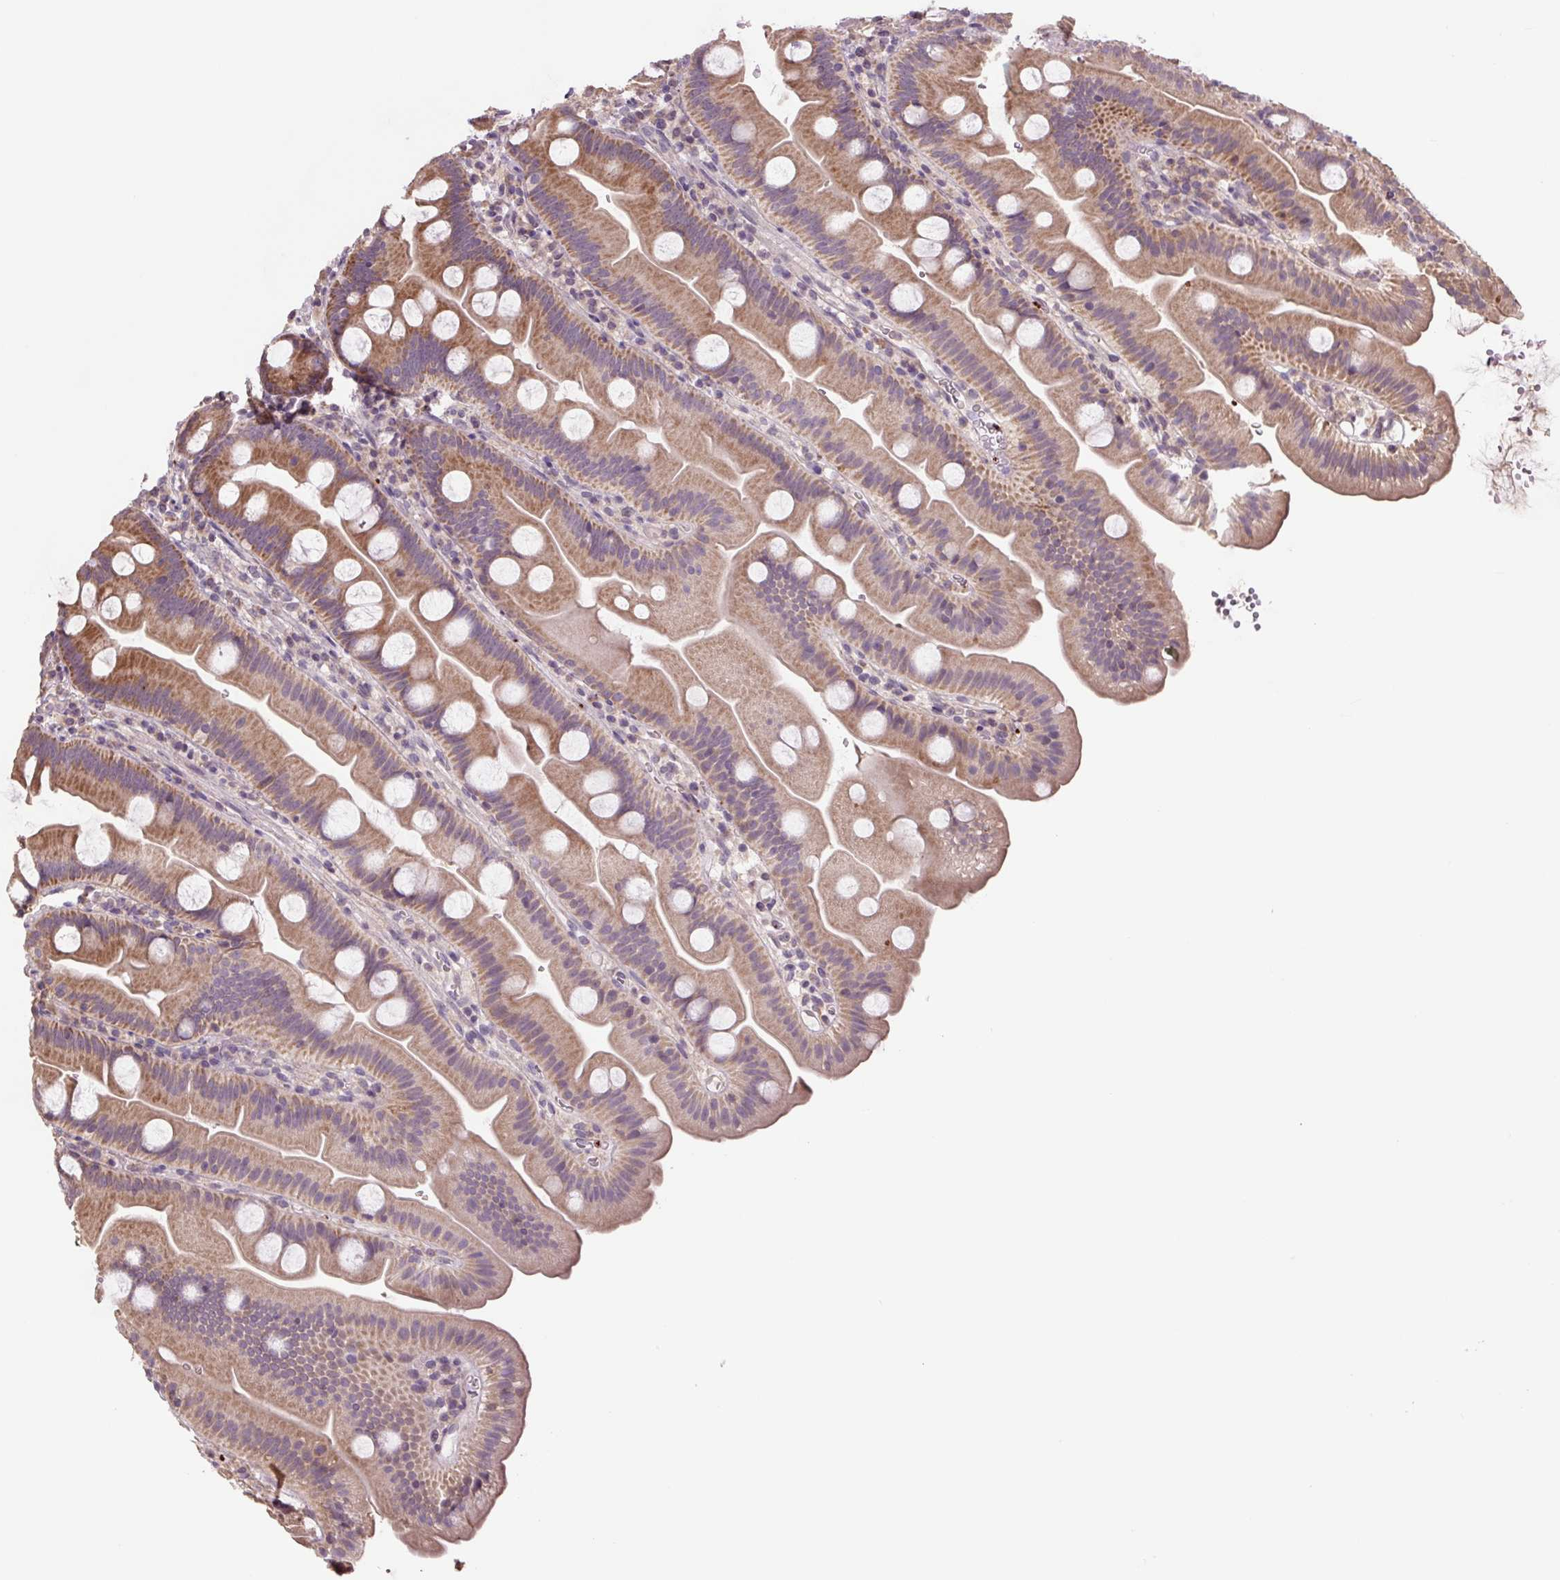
{"staining": {"intensity": "moderate", "quantity": ">75%", "location": "cytoplasmic/membranous"}, "tissue": "small intestine", "cell_type": "Glandular cells", "image_type": "normal", "snomed": [{"axis": "morphology", "description": "Normal tissue, NOS"}, {"axis": "topography", "description": "Small intestine"}], "caption": "Immunohistochemical staining of normal human small intestine reveals moderate cytoplasmic/membranous protein staining in approximately >75% of glandular cells.", "gene": "TMEM160", "patient": {"sex": "female", "age": 68}}